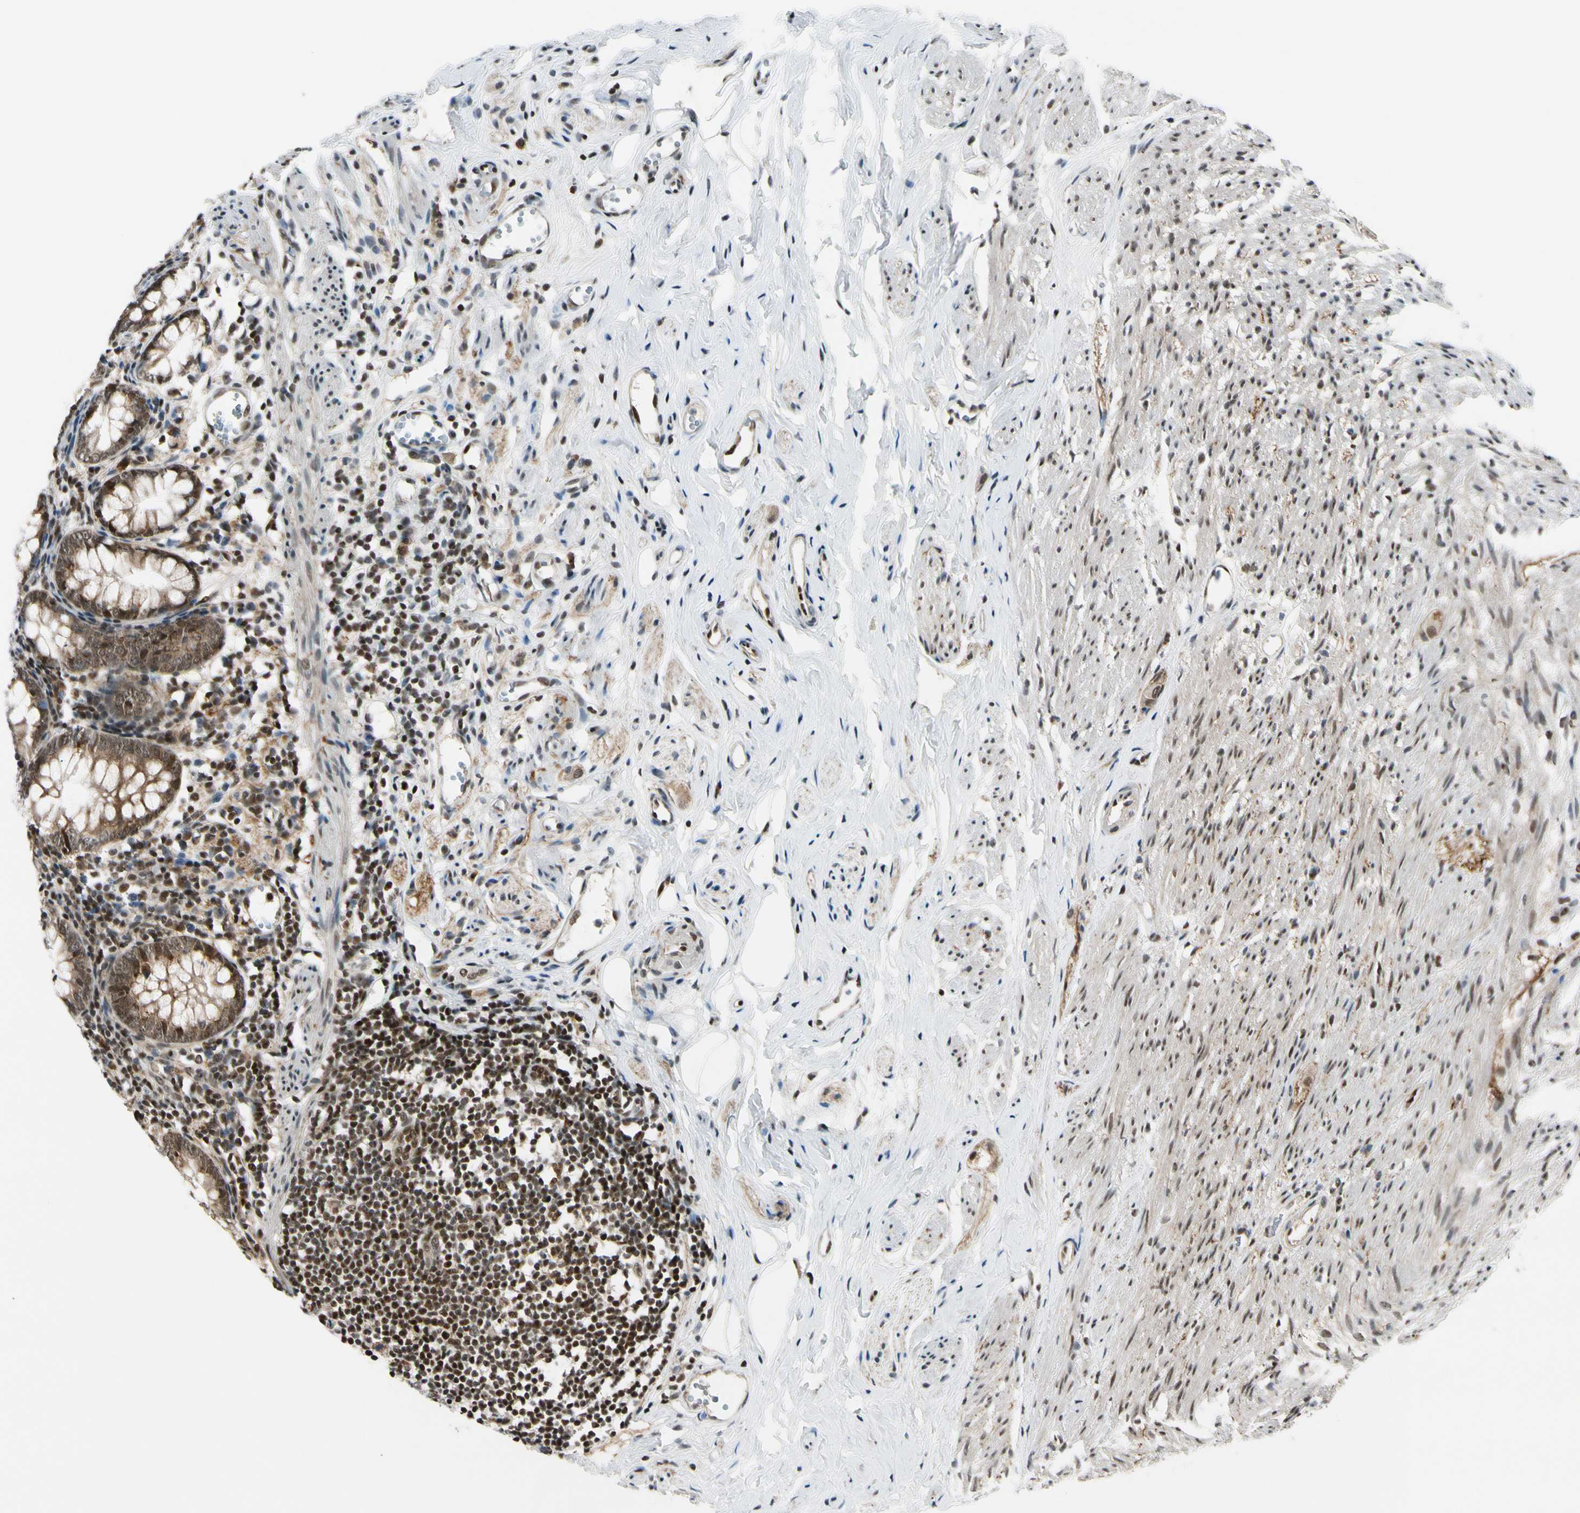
{"staining": {"intensity": "strong", "quantity": ">75%", "location": "cytoplasmic/membranous,nuclear"}, "tissue": "appendix", "cell_type": "Glandular cells", "image_type": "normal", "snomed": [{"axis": "morphology", "description": "Normal tissue, NOS"}, {"axis": "topography", "description": "Appendix"}], "caption": "Immunohistochemical staining of benign appendix exhibits high levels of strong cytoplasmic/membranous,nuclear staining in approximately >75% of glandular cells. The staining was performed using DAB to visualize the protein expression in brown, while the nuclei were stained in blue with hematoxylin (Magnification: 20x).", "gene": "DAXX", "patient": {"sex": "female", "age": 77}}